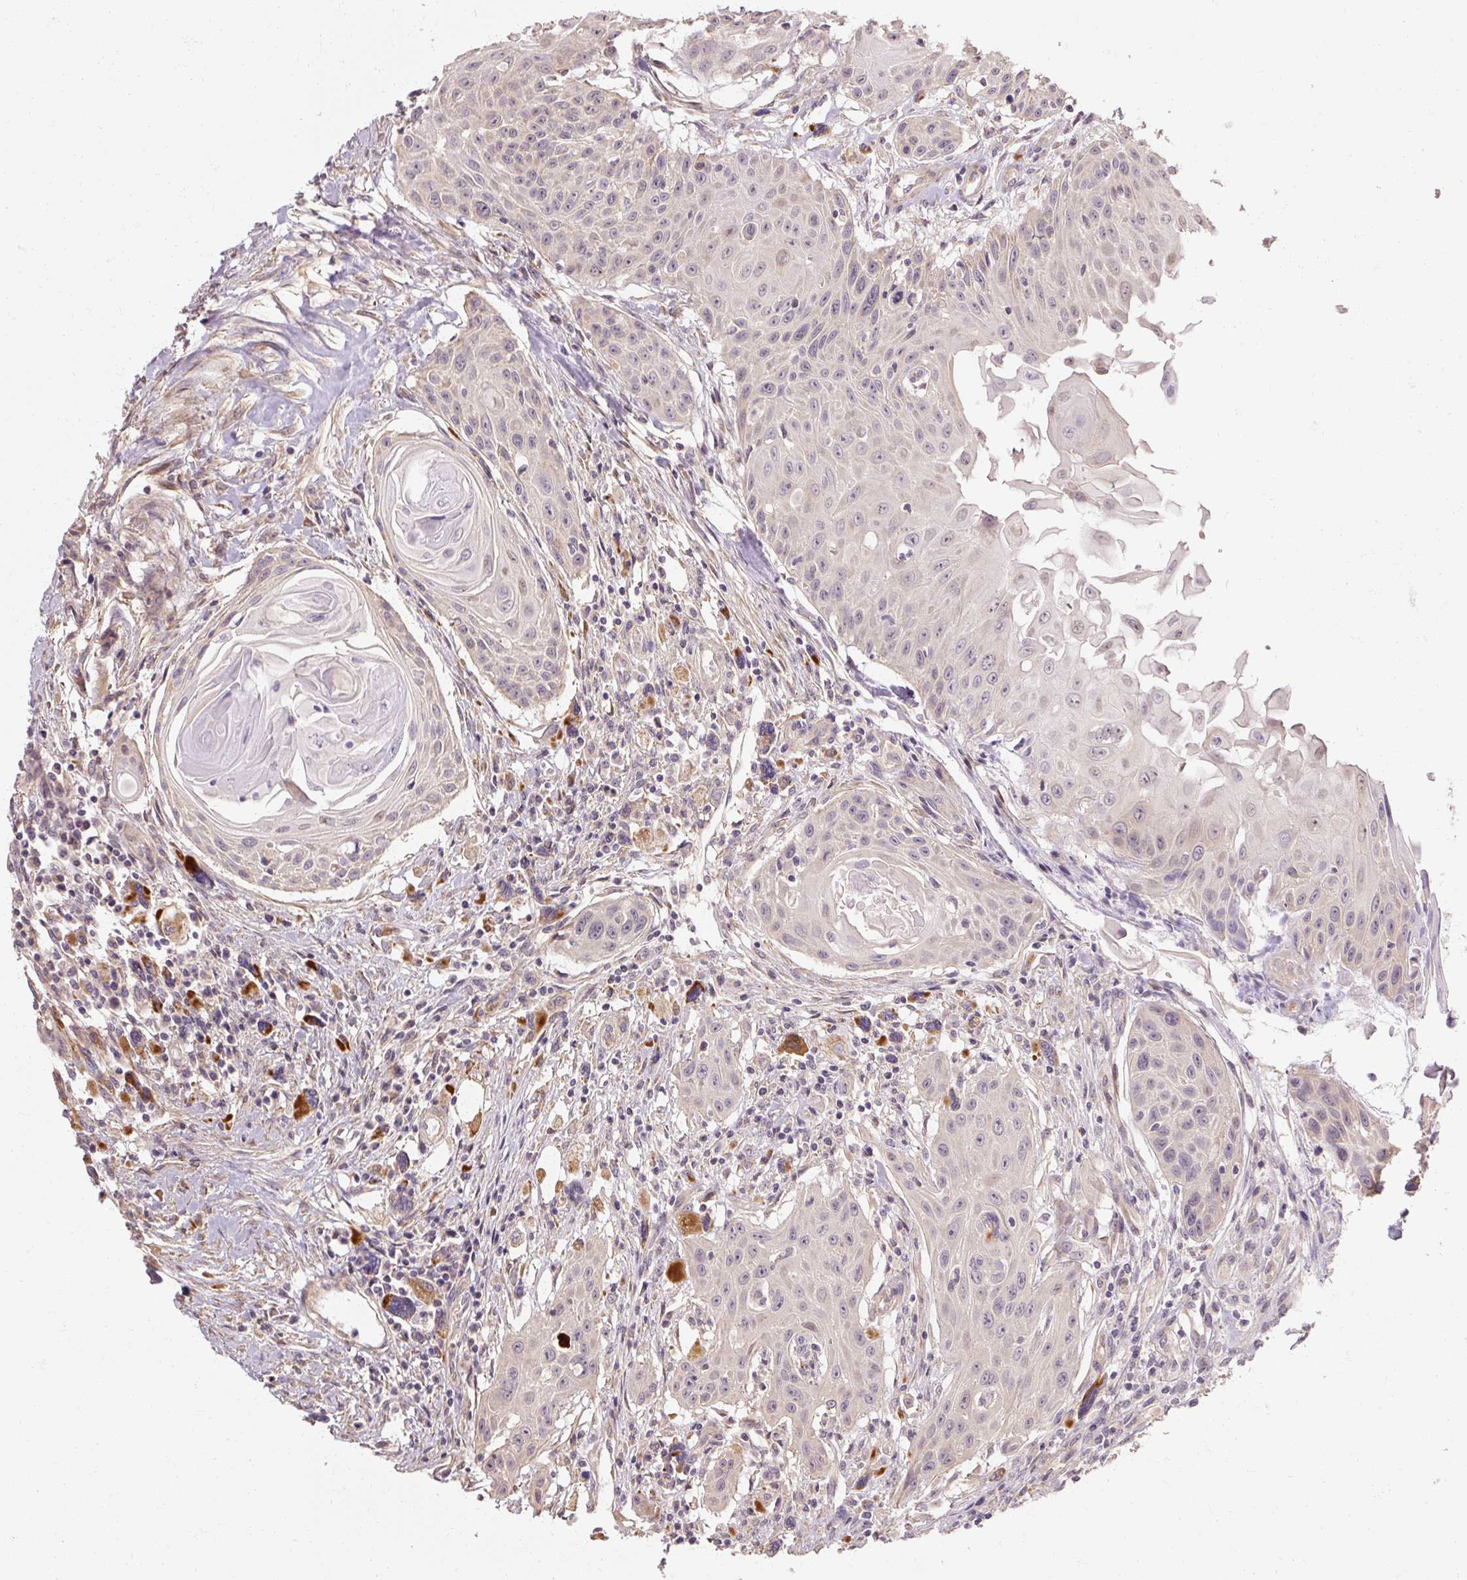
{"staining": {"intensity": "negative", "quantity": "none", "location": "none"}, "tissue": "head and neck cancer", "cell_type": "Tumor cells", "image_type": "cancer", "snomed": [{"axis": "morphology", "description": "Squamous cell carcinoma, NOS"}, {"axis": "topography", "description": "Lymph node"}, {"axis": "topography", "description": "Salivary gland"}, {"axis": "topography", "description": "Head-Neck"}], "caption": "Head and neck cancer was stained to show a protein in brown. There is no significant staining in tumor cells.", "gene": "RB1CC1", "patient": {"sex": "female", "age": 74}}